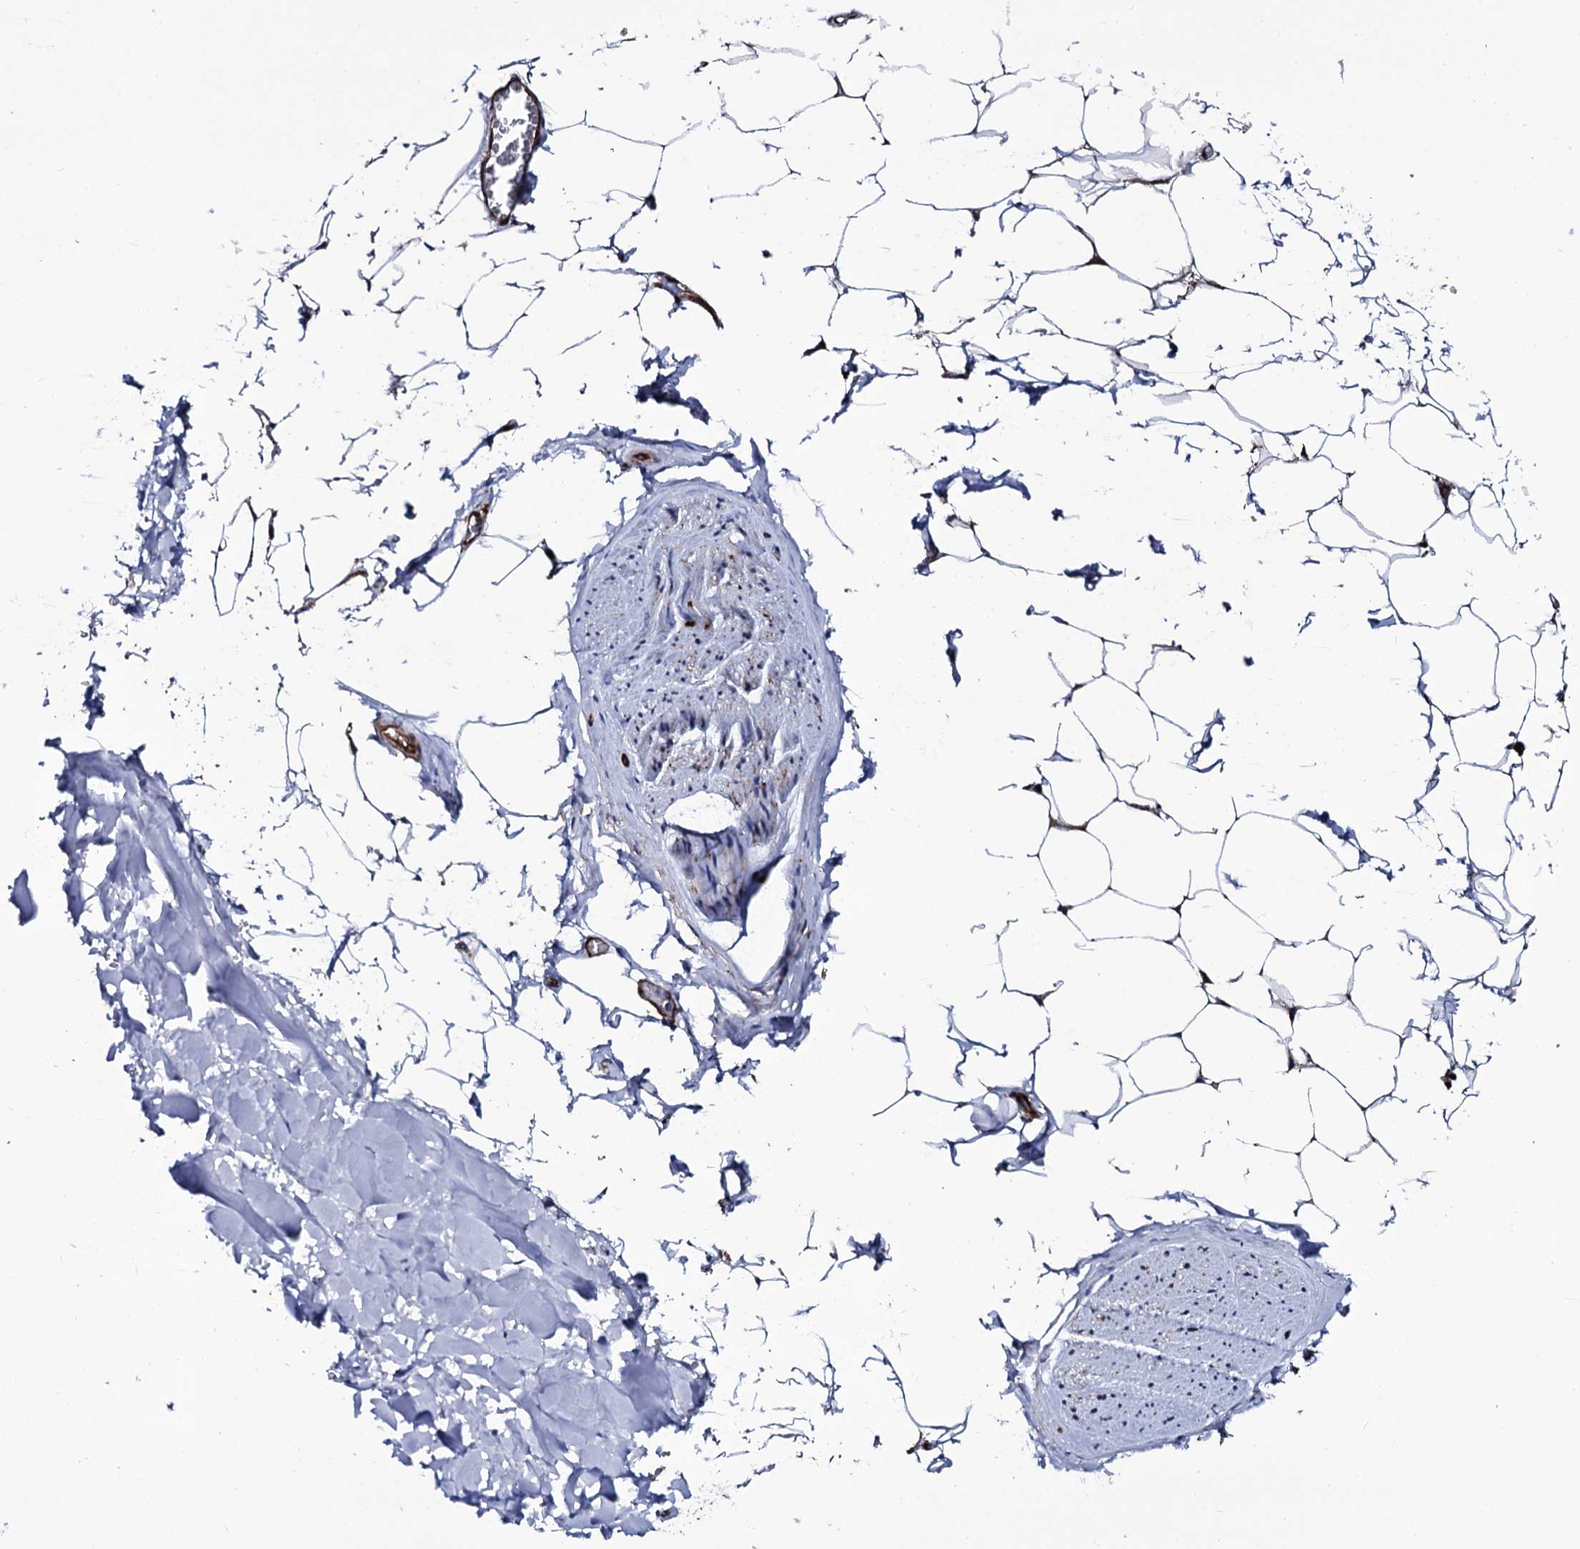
{"staining": {"intensity": "strong", "quantity": ">75%", "location": "cytoplasmic/membranous"}, "tissue": "adipose tissue", "cell_type": "Adipocytes", "image_type": "normal", "snomed": [{"axis": "morphology", "description": "Normal tissue, NOS"}, {"axis": "morphology", "description": "Adenocarcinoma, Low grade"}, {"axis": "topography", "description": "Prostate"}, {"axis": "topography", "description": "Peripheral nerve tissue"}], "caption": "About >75% of adipocytes in unremarkable adipose tissue reveal strong cytoplasmic/membranous protein staining as visualized by brown immunohistochemical staining.", "gene": "SPTY2D1", "patient": {"sex": "male", "age": 63}}